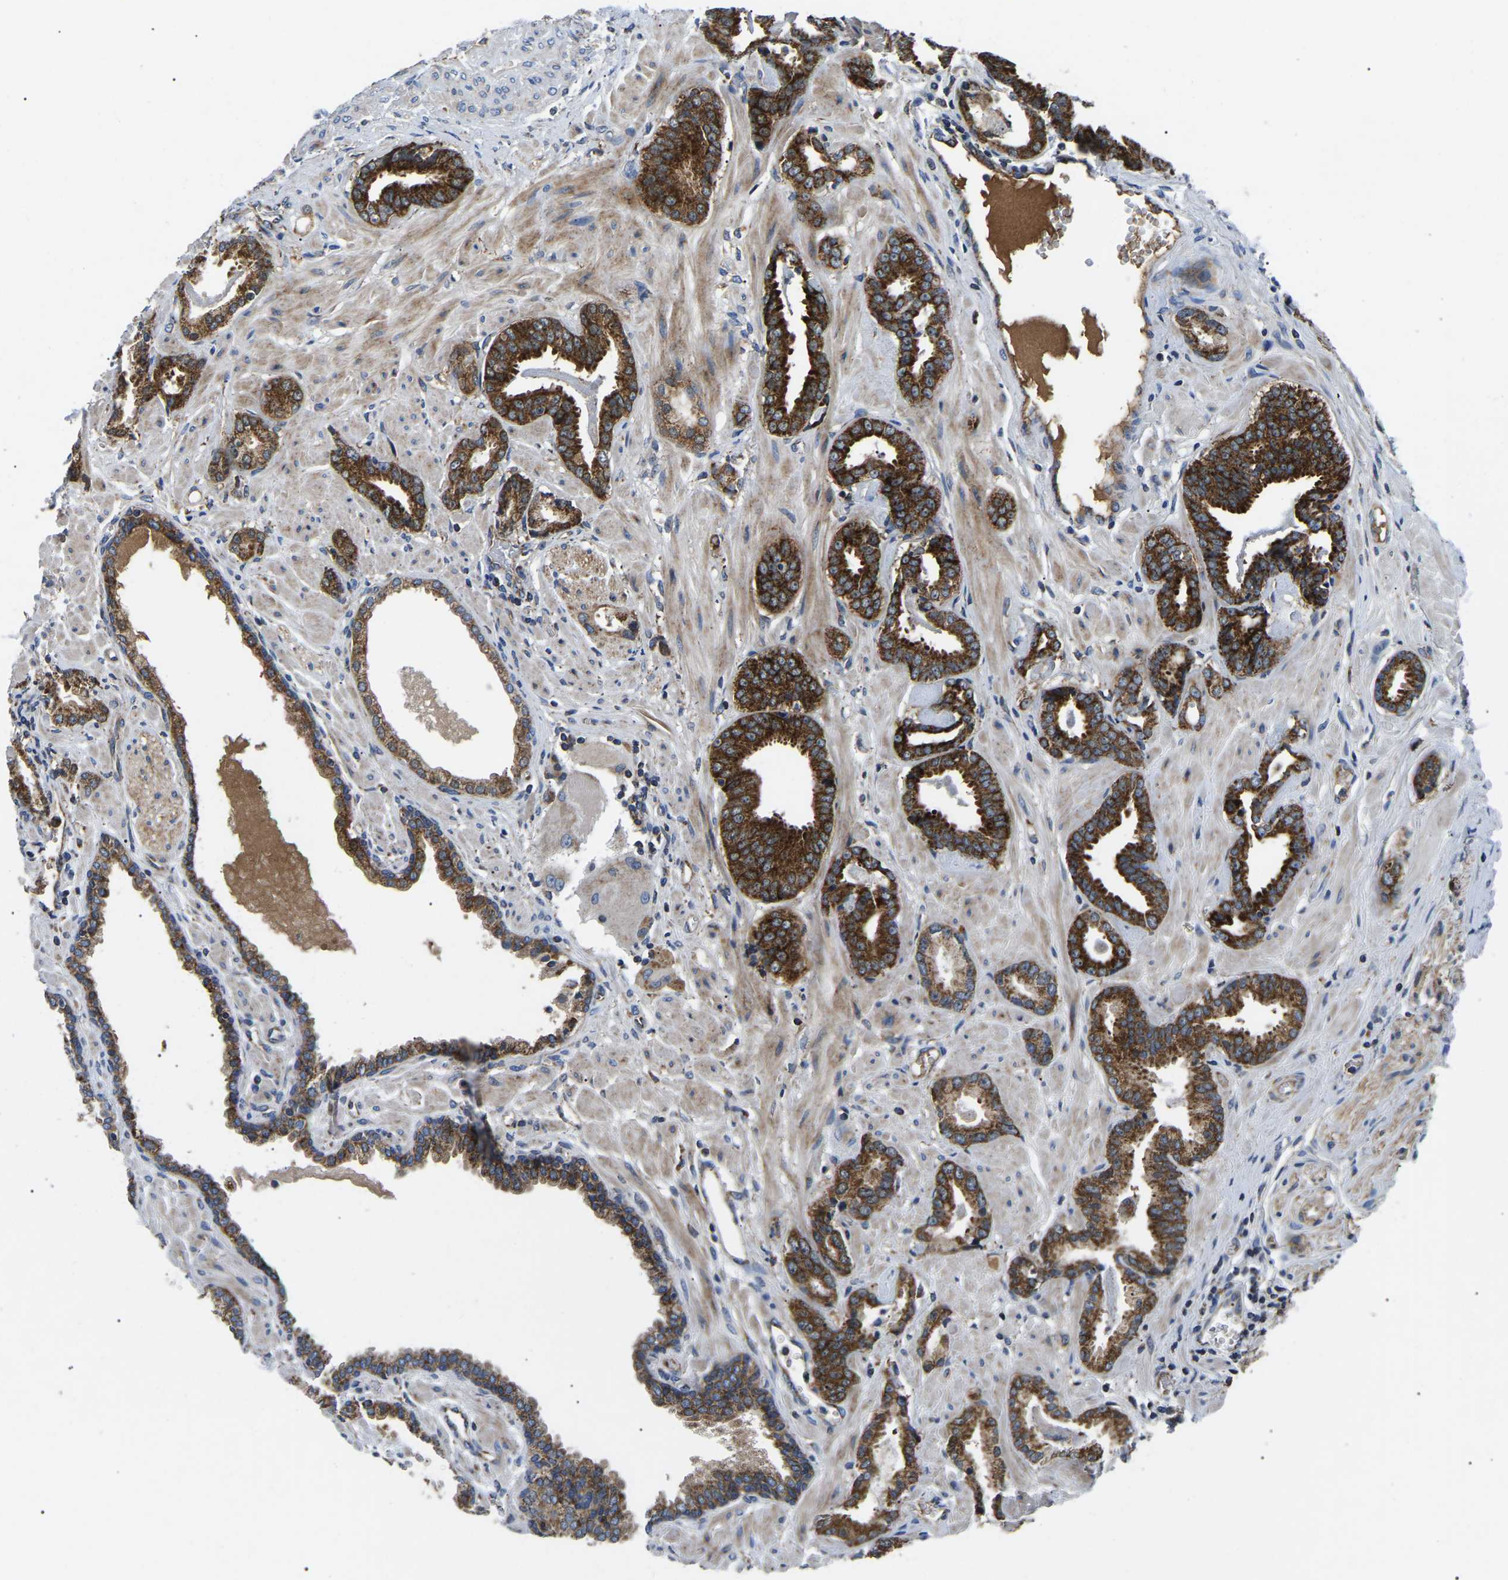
{"staining": {"intensity": "strong", "quantity": ">75%", "location": "cytoplasmic/membranous"}, "tissue": "prostate cancer", "cell_type": "Tumor cells", "image_type": "cancer", "snomed": [{"axis": "morphology", "description": "Adenocarcinoma, Low grade"}, {"axis": "topography", "description": "Prostate"}], "caption": "Human low-grade adenocarcinoma (prostate) stained for a protein (brown) shows strong cytoplasmic/membranous positive staining in approximately >75% of tumor cells.", "gene": "PPM1E", "patient": {"sex": "male", "age": 53}}